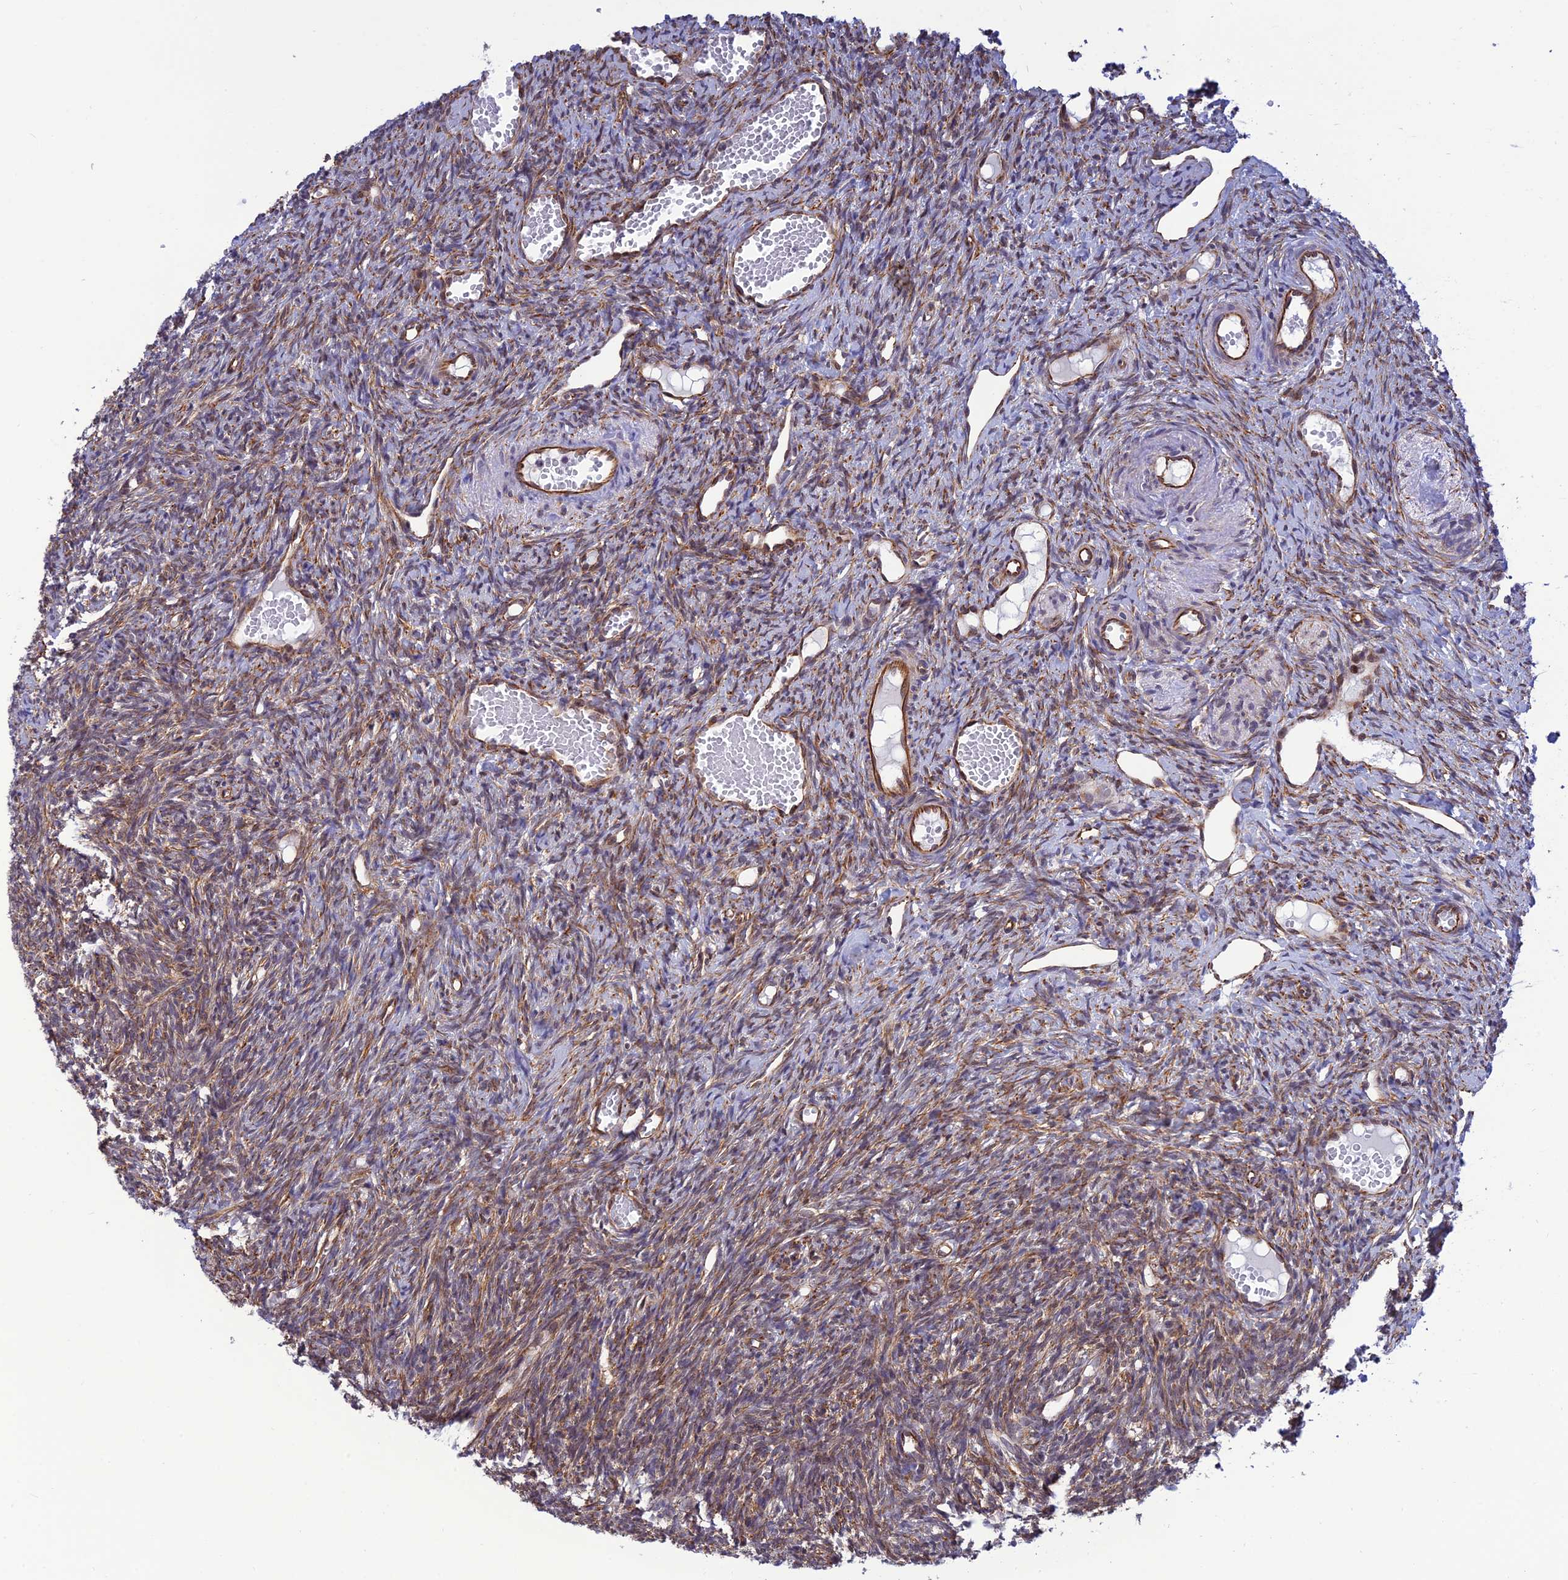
{"staining": {"intensity": "moderate", "quantity": ">75%", "location": "cytoplasmic/membranous"}, "tissue": "ovary", "cell_type": "Ovarian stroma cells", "image_type": "normal", "snomed": [{"axis": "morphology", "description": "Normal tissue, NOS"}, {"axis": "topography", "description": "Ovary"}], "caption": "A histopathology image showing moderate cytoplasmic/membranous positivity in about >75% of ovarian stroma cells in unremarkable ovary, as visualized by brown immunohistochemical staining.", "gene": "PAGR1", "patient": {"sex": "female", "age": 51}}